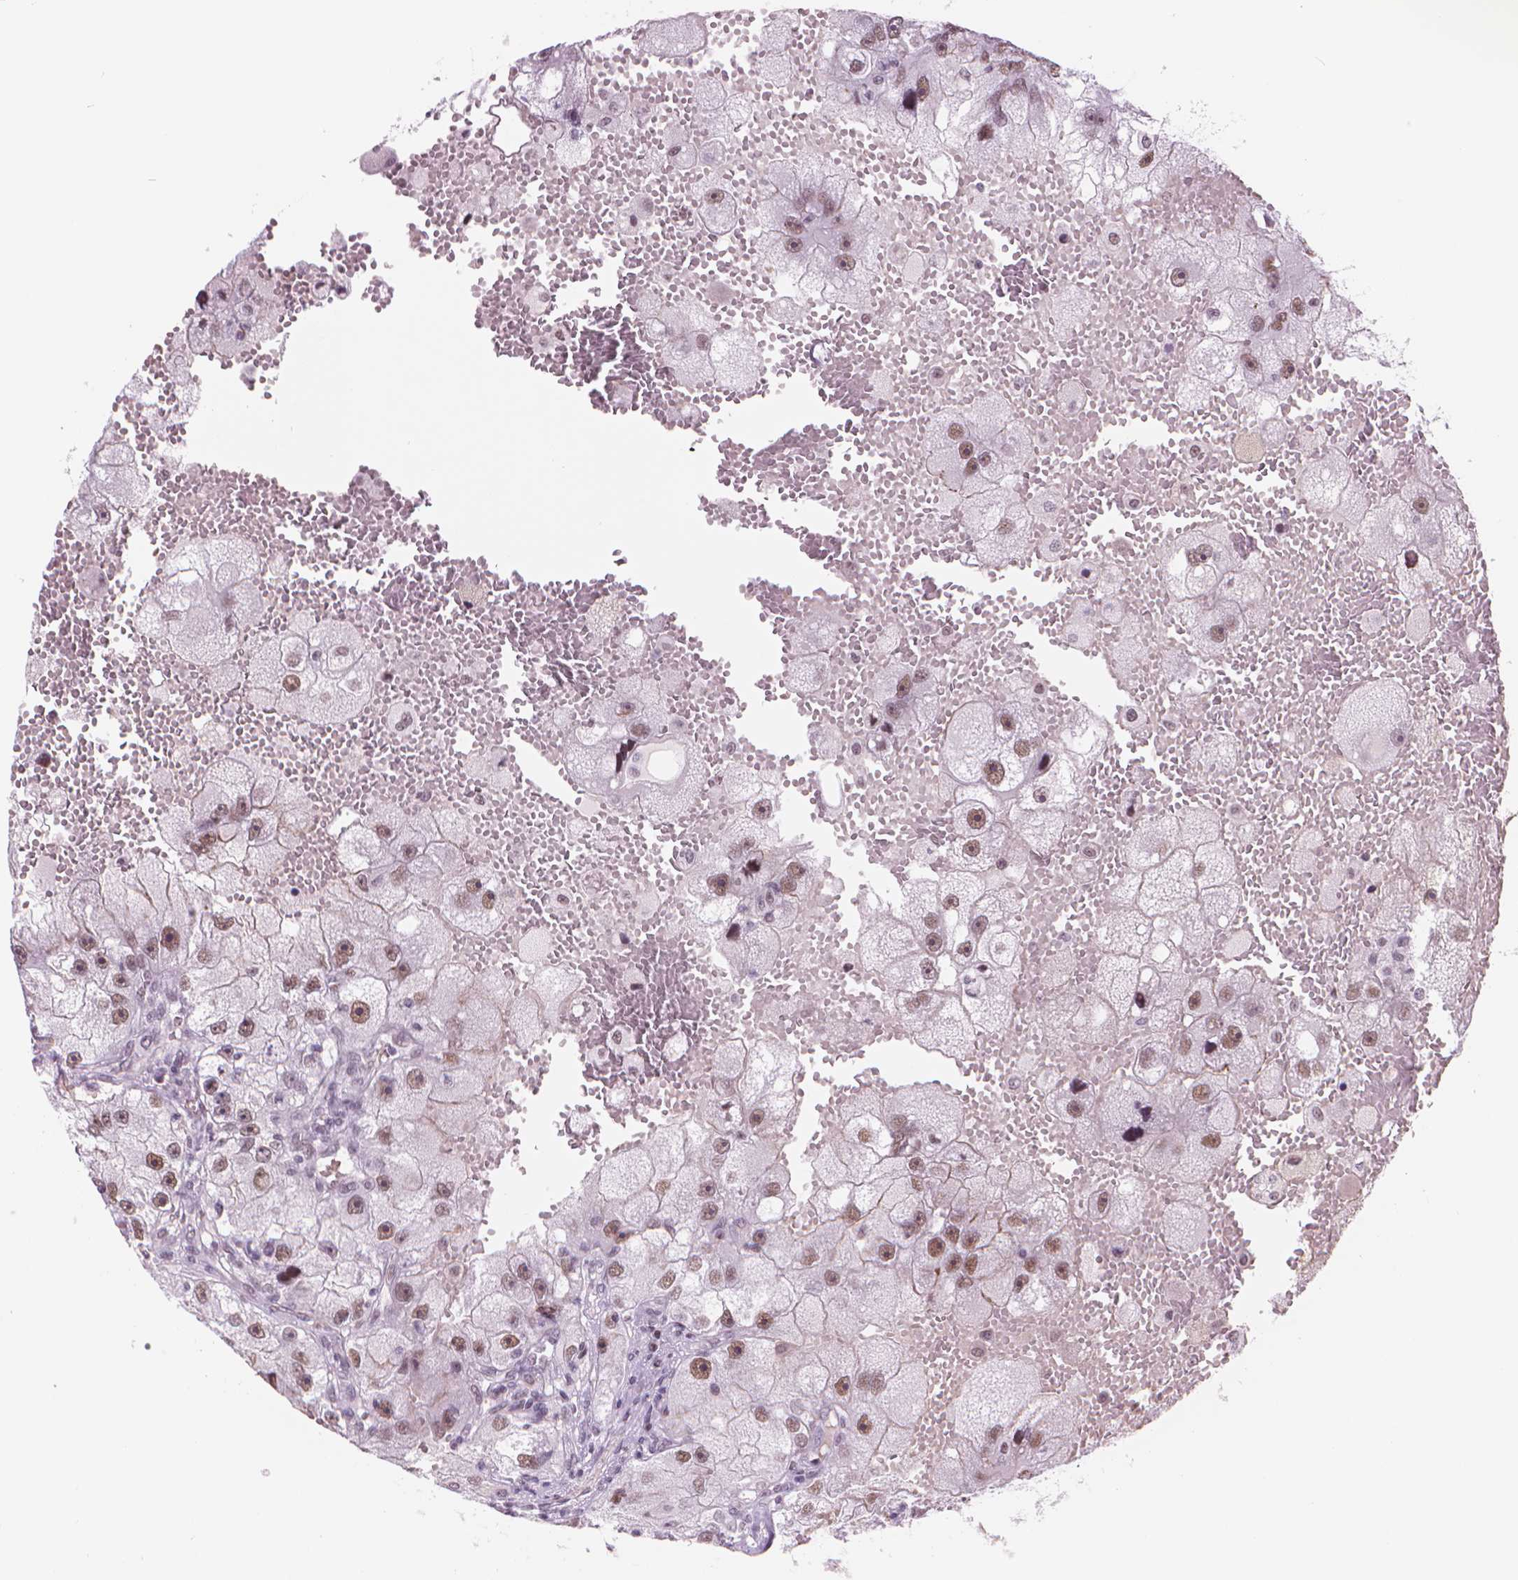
{"staining": {"intensity": "moderate", "quantity": "25%-75%", "location": "nuclear"}, "tissue": "renal cancer", "cell_type": "Tumor cells", "image_type": "cancer", "snomed": [{"axis": "morphology", "description": "Adenocarcinoma, NOS"}, {"axis": "topography", "description": "Kidney"}], "caption": "This is an image of IHC staining of renal cancer (adenocarcinoma), which shows moderate positivity in the nuclear of tumor cells.", "gene": "POLR3D", "patient": {"sex": "male", "age": 63}}